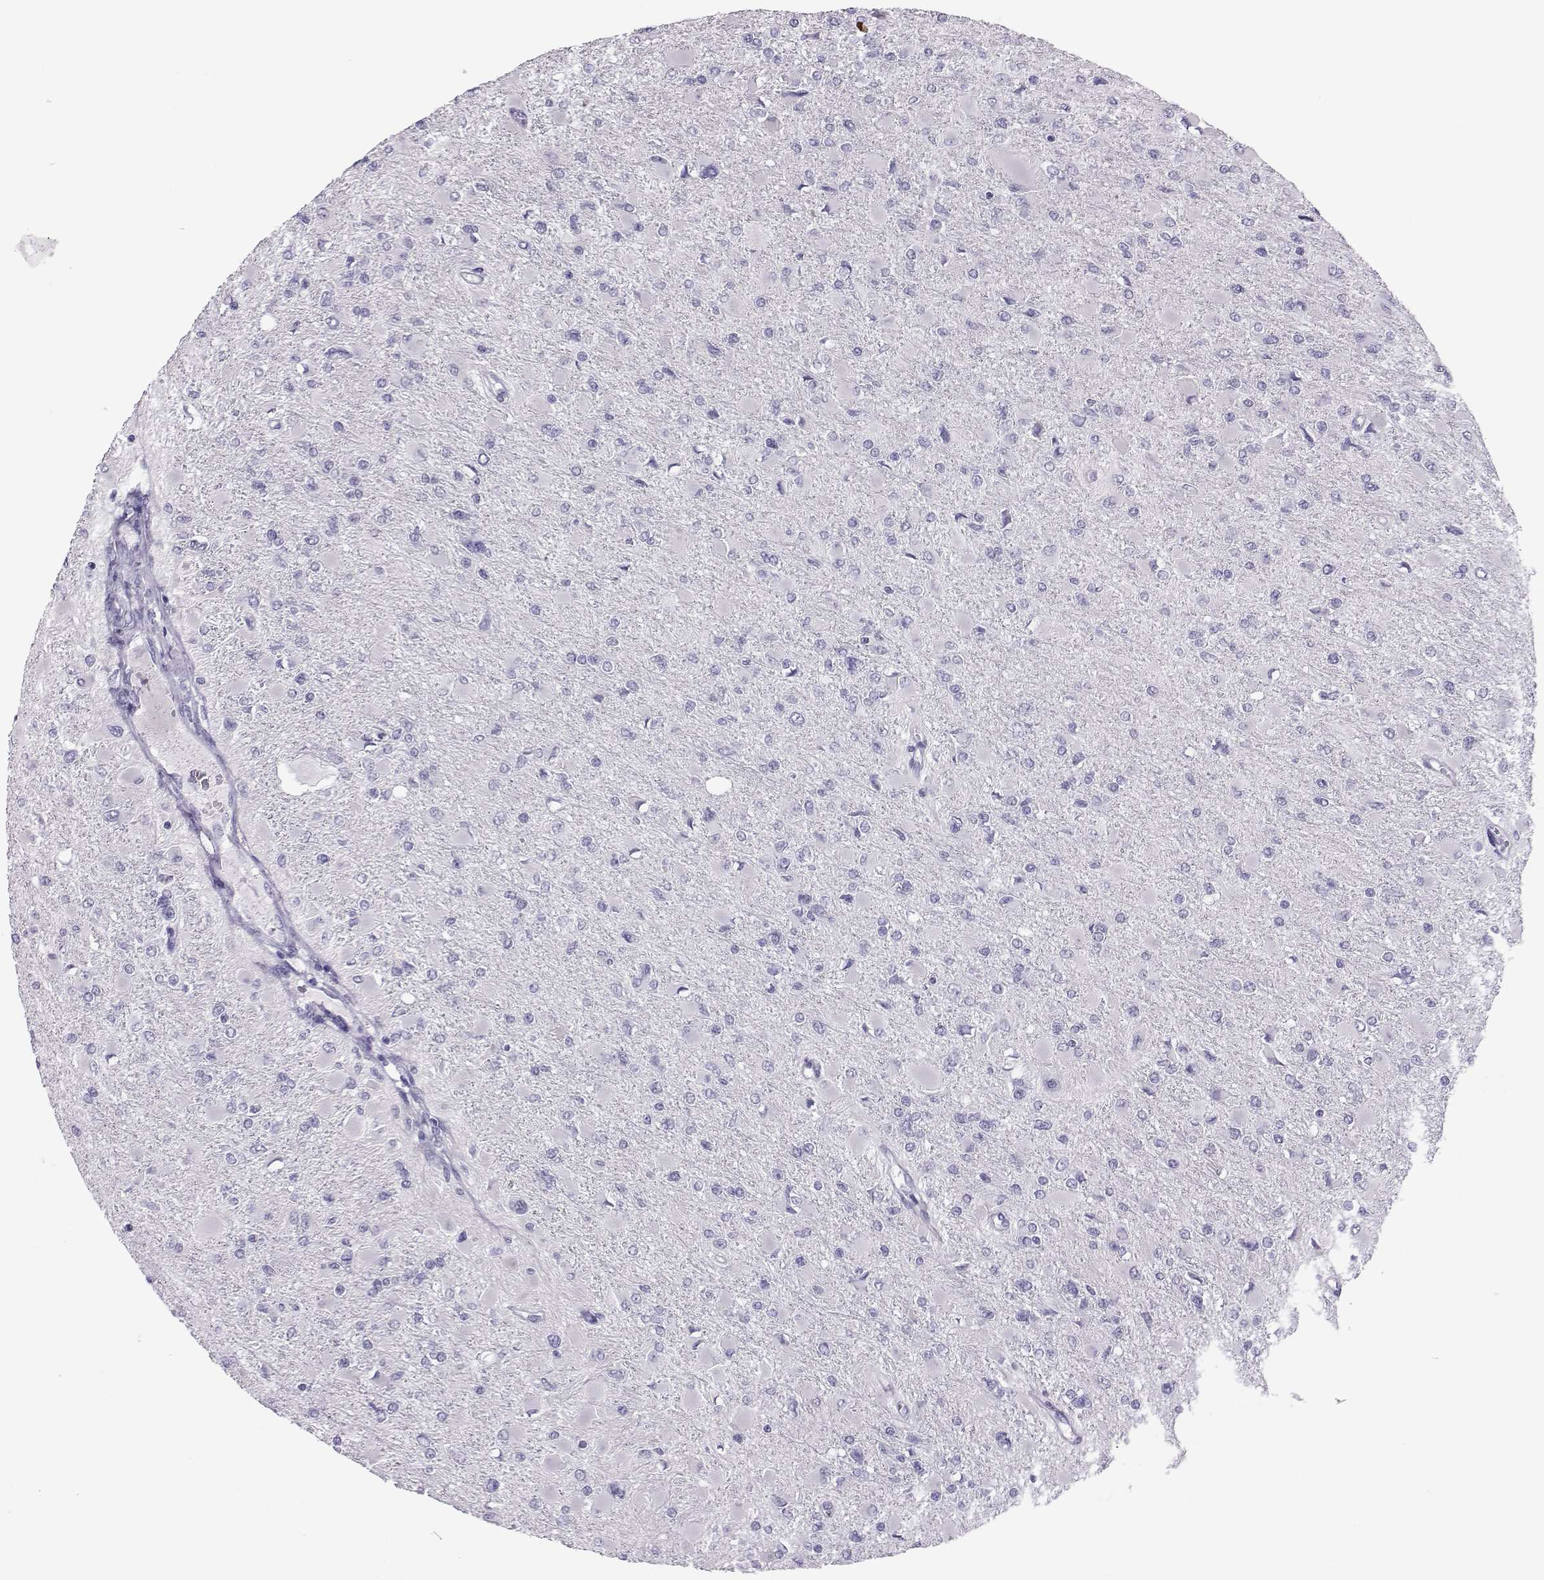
{"staining": {"intensity": "negative", "quantity": "none", "location": "none"}, "tissue": "glioma", "cell_type": "Tumor cells", "image_type": "cancer", "snomed": [{"axis": "morphology", "description": "Glioma, malignant, High grade"}, {"axis": "topography", "description": "Cerebral cortex"}], "caption": "Immunohistochemistry image of neoplastic tissue: human glioma stained with DAB displays no significant protein expression in tumor cells.", "gene": "TRPM7", "patient": {"sex": "female", "age": 36}}